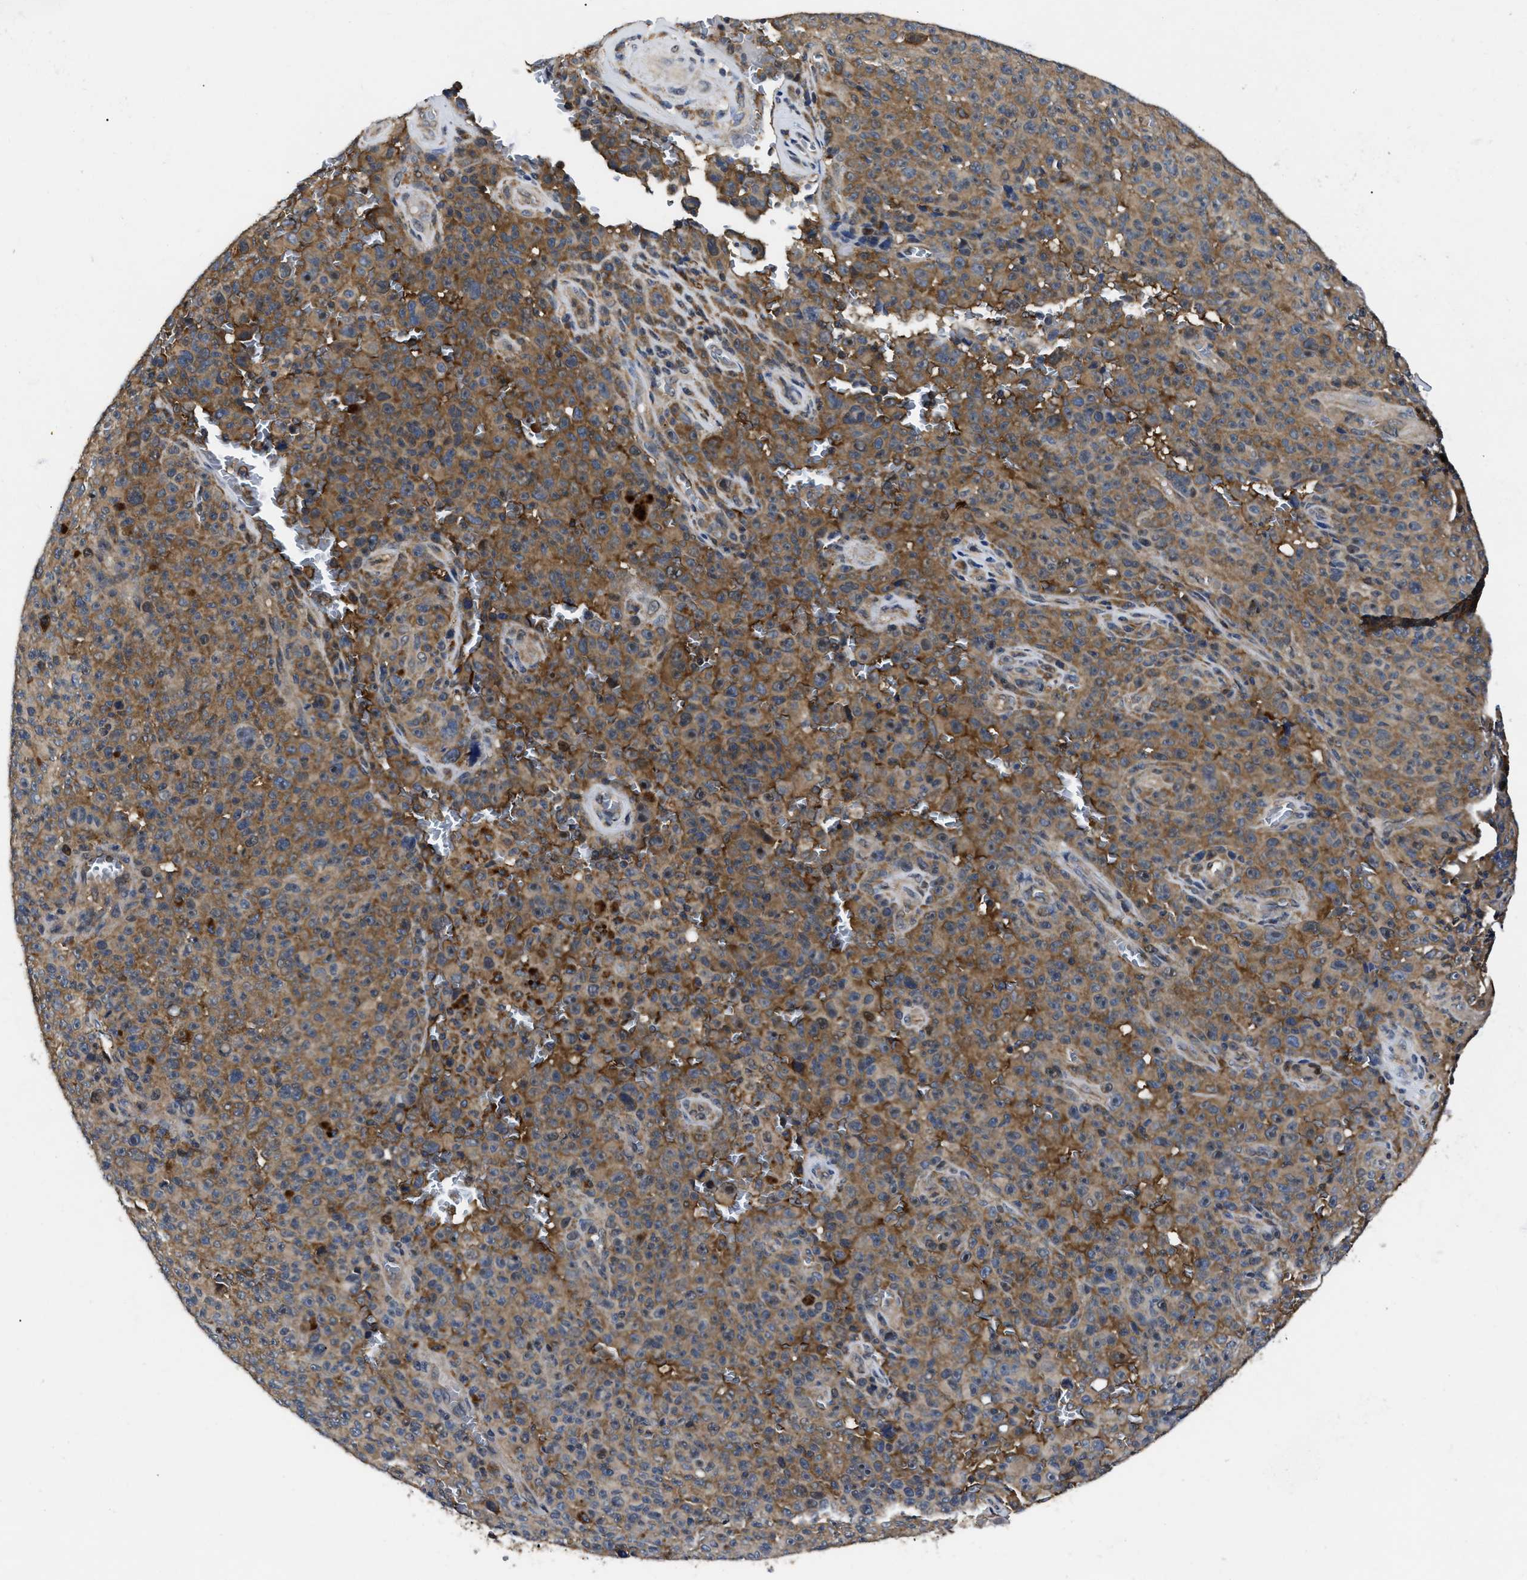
{"staining": {"intensity": "moderate", "quantity": "25%-75%", "location": "cytoplasmic/membranous"}, "tissue": "melanoma", "cell_type": "Tumor cells", "image_type": "cancer", "snomed": [{"axis": "morphology", "description": "Malignant melanoma, NOS"}, {"axis": "topography", "description": "Skin"}], "caption": "There is medium levels of moderate cytoplasmic/membranous expression in tumor cells of melanoma, as demonstrated by immunohistochemical staining (brown color).", "gene": "GET4", "patient": {"sex": "female", "age": 82}}